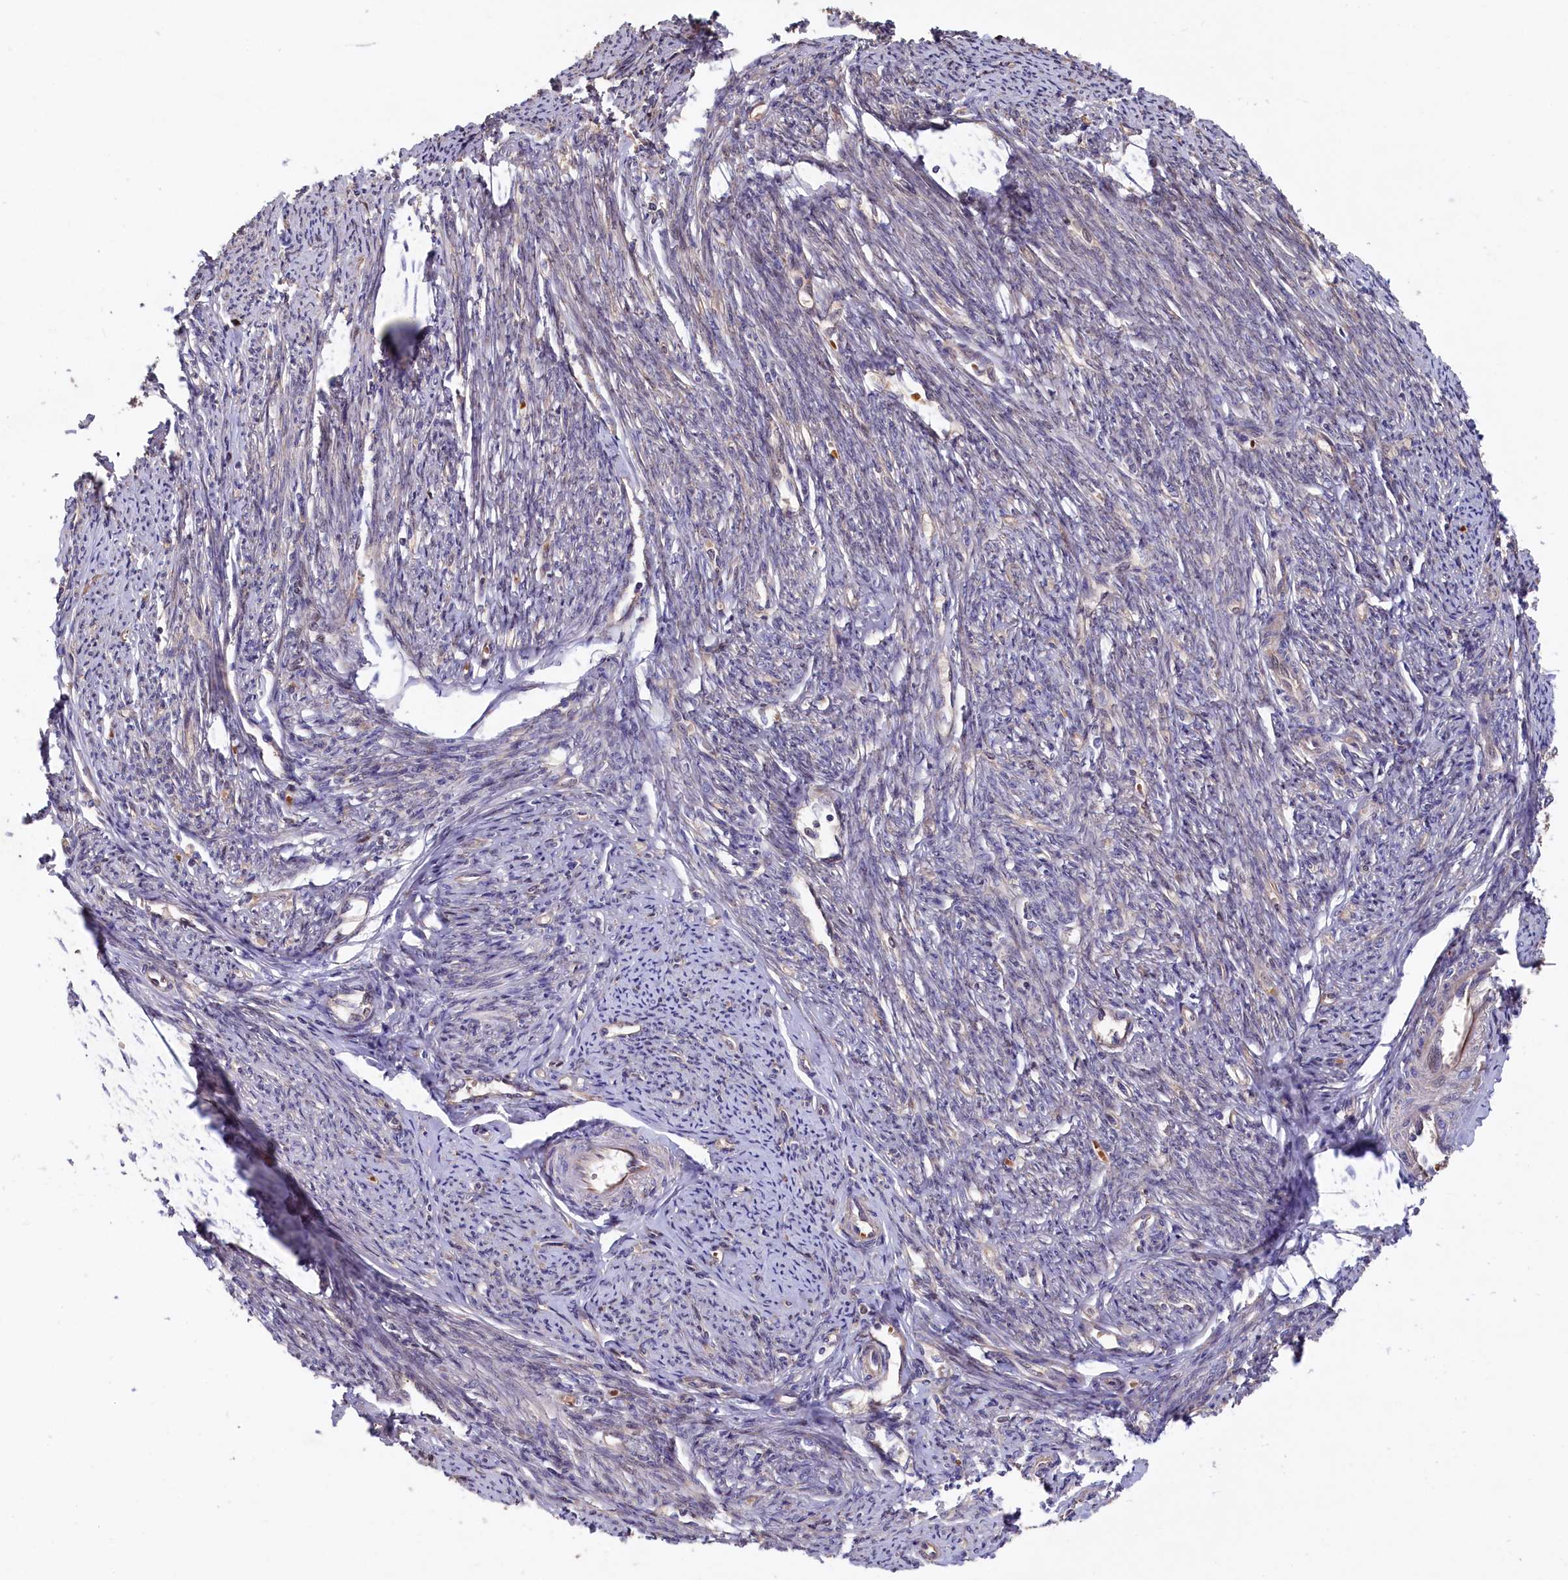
{"staining": {"intensity": "moderate", "quantity": "25%-75%", "location": "cytoplasmic/membranous"}, "tissue": "smooth muscle", "cell_type": "Smooth muscle cells", "image_type": "normal", "snomed": [{"axis": "morphology", "description": "Normal tissue, NOS"}, {"axis": "topography", "description": "Smooth muscle"}, {"axis": "topography", "description": "Uterus"}], "caption": "A brown stain highlights moderate cytoplasmic/membranous positivity of a protein in smooth muscle cells of normal human smooth muscle.", "gene": "GREB1L", "patient": {"sex": "female", "age": 59}}